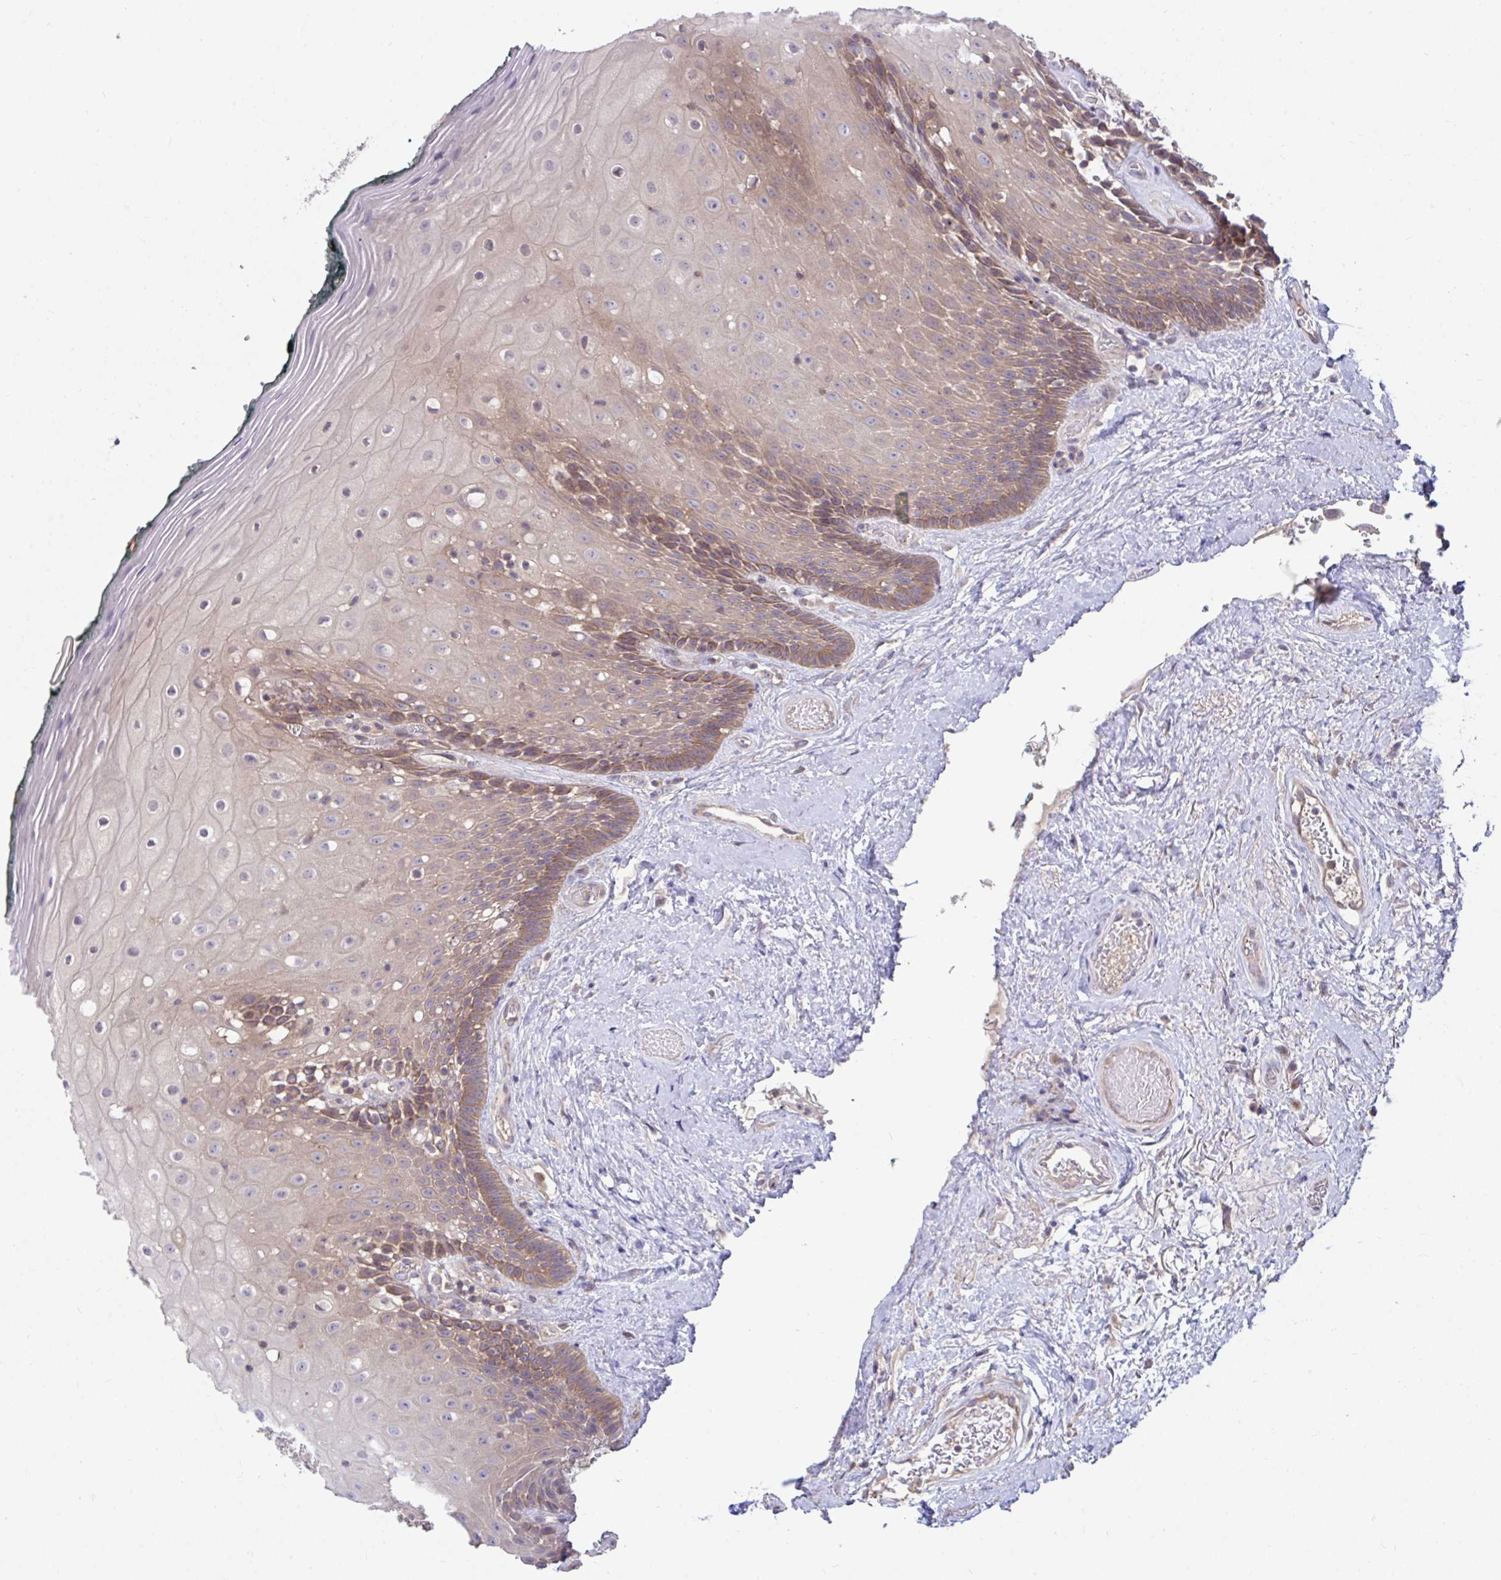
{"staining": {"intensity": "moderate", "quantity": "25%-75%", "location": "cytoplasmic/membranous"}, "tissue": "oral mucosa", "cell_type": "Squamous epithelial cells", "image_type": "normal", "snomed": [{"axis": "morphology", "description": "Normal tissue, NOS"}, {"axis": "morphology", "description": "Squamous cell carcinoma, NOS"}, {"axis": "topography", "description": "Oral tissue"}, {"axis": "topography", "description": "Head-Neck"}], "caption": "Protein expression analysis of unremarkable human oral mucosa reveals moderate cytoplasmic/membranous positivity in approximately 25%-75% of squamous epithelial cells.", "gene": "IST1", "patient": {"sex": "male", "age": 64}}